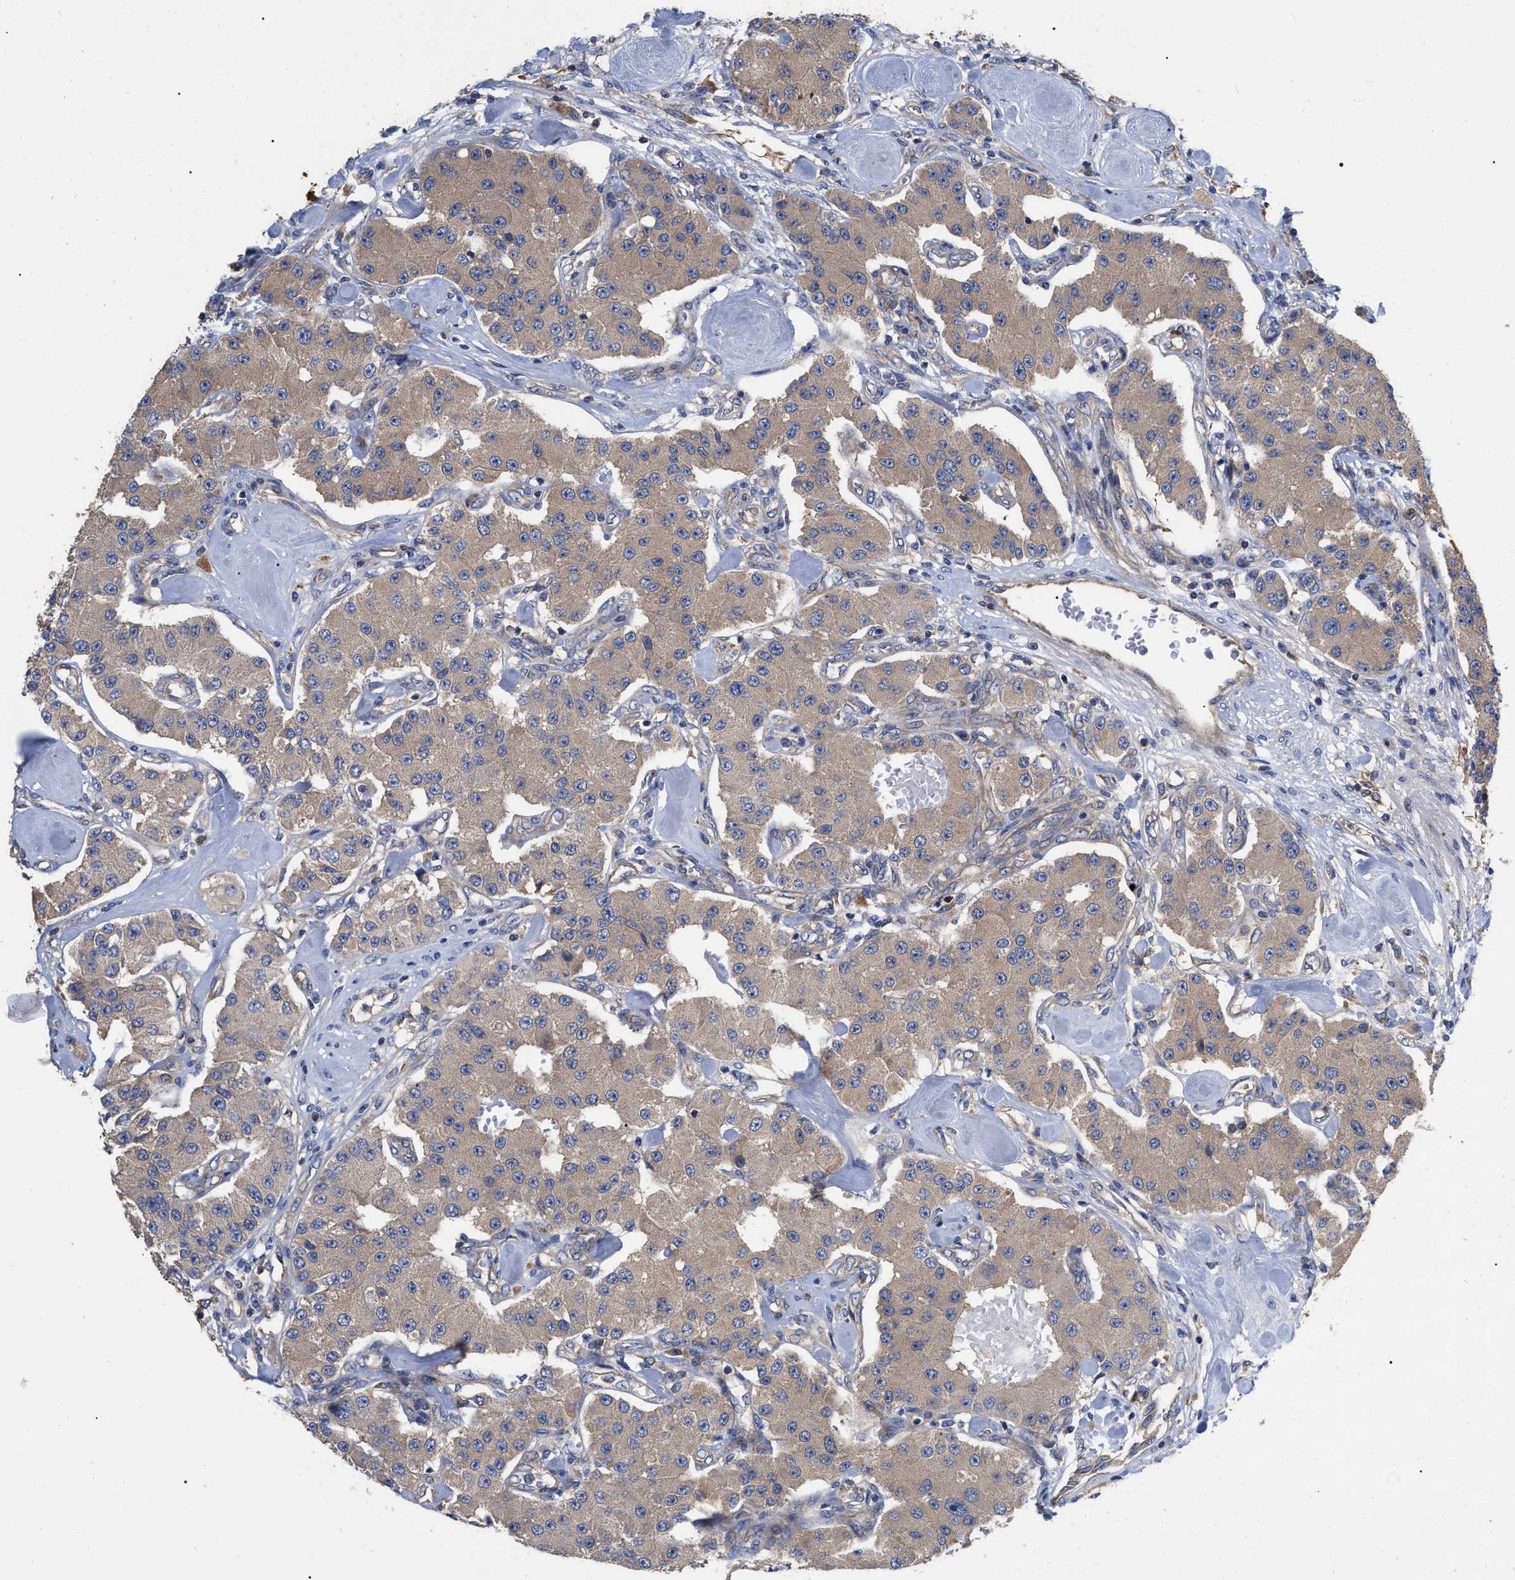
{"staining": {"intensity": "weak", "quantity": ">75%", "location": "cytoplasmic/membranous"}, "tissue": "carcinoid", "cell_type": "Tumor cells", "image_type": "cancer", "snomed": [{"axis": "morphology", "description": "Carcinoid, malignant, NOS"}, {"axis": "topography", "description": "Pancreas"}], "caption": "This is a photomicrograph of immunohistochemistry staining of carcinoid, which shows weak positivity in the cytoplasmic/membranous of tumor cells.", "gene": "RAP1GDS1", "patient": {"sex": "male", "age": 41}}